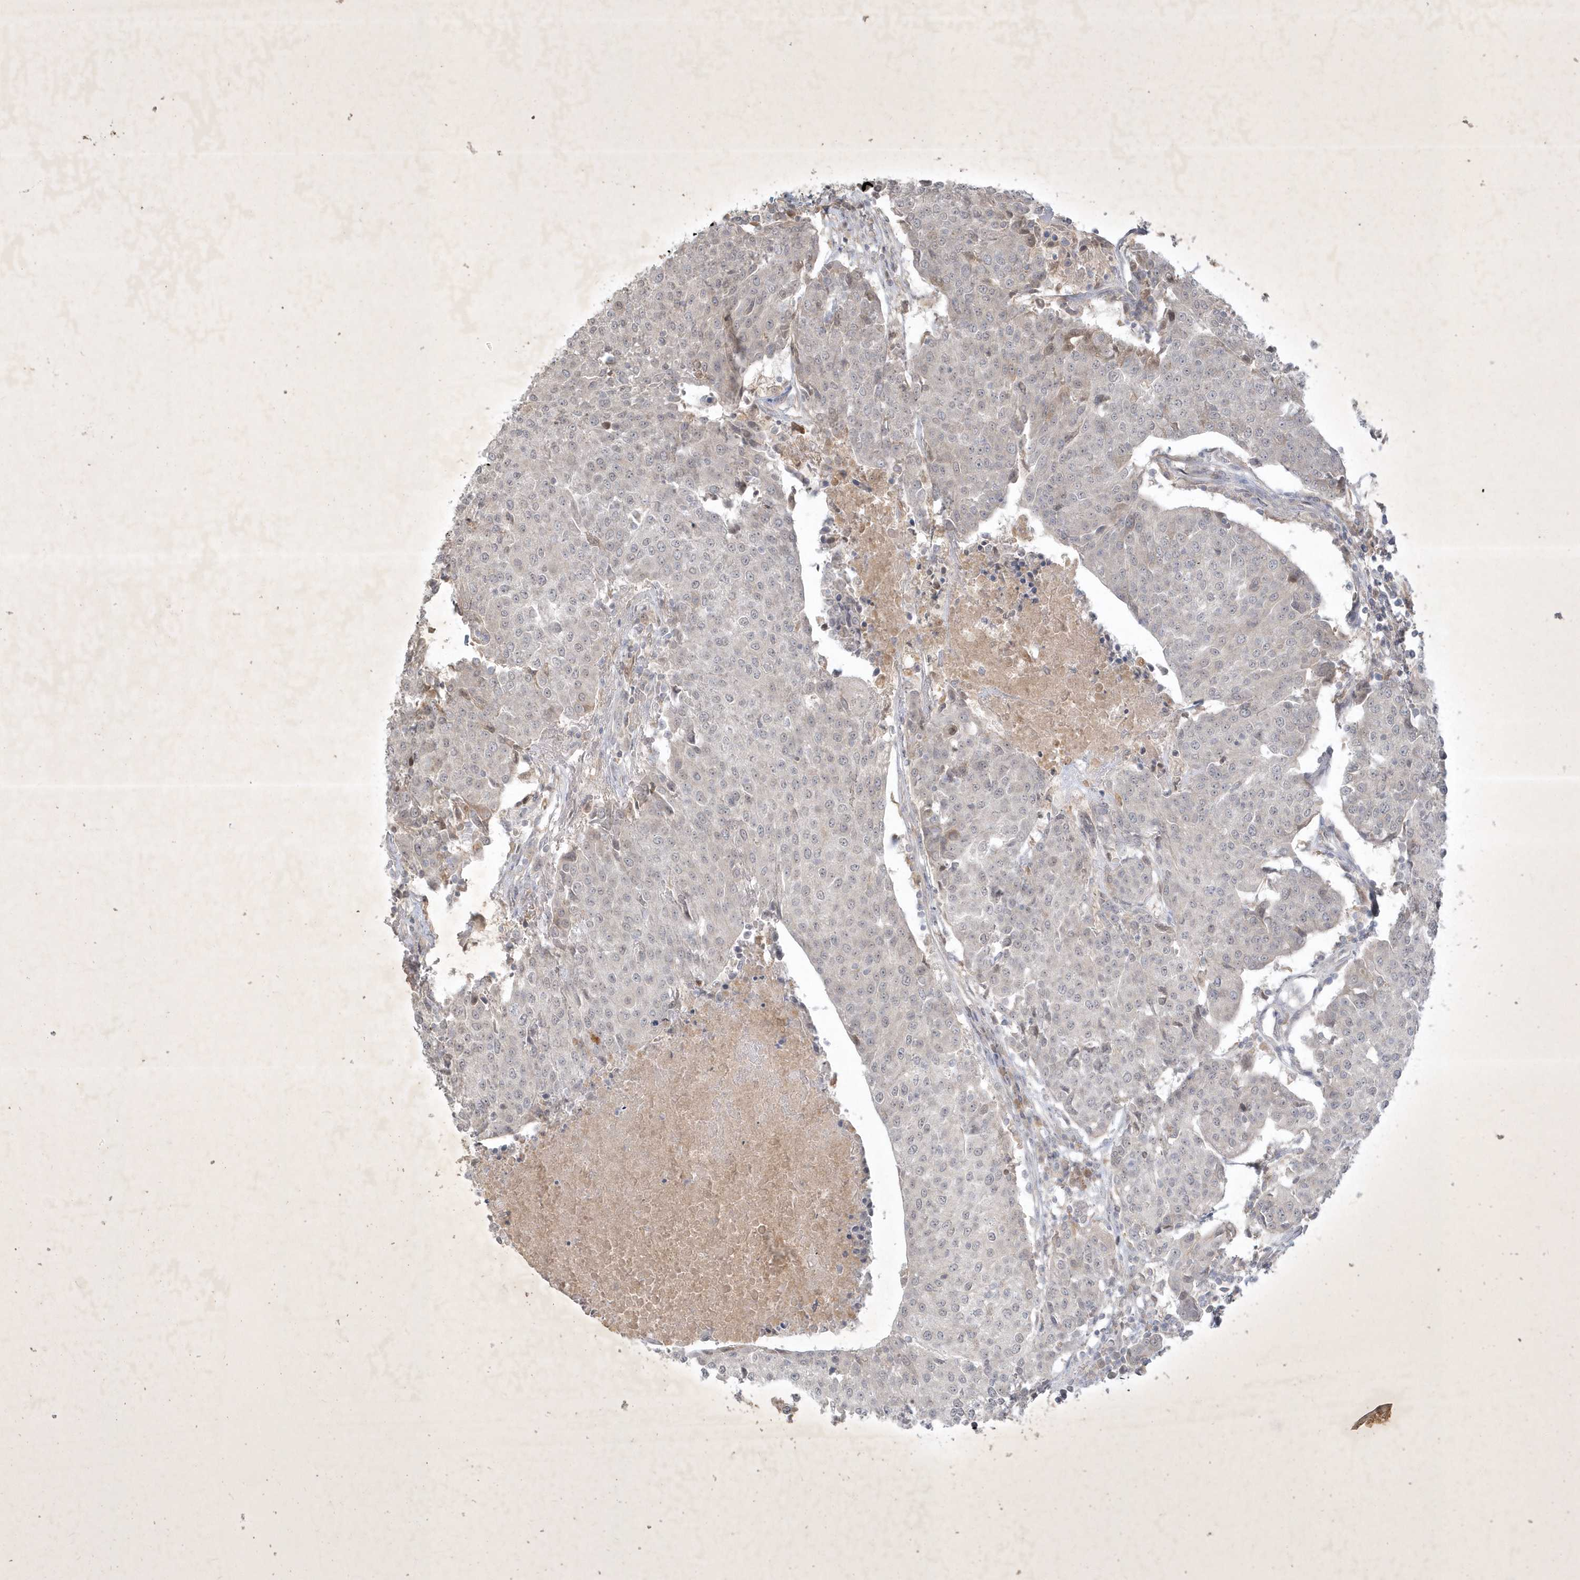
{"staining": {"intensity": "negative", "quantity": "none", "location": "none"}, "tissue": "urothelial cancer", "cell_type": "Tumor cells", "image_type": "cancer", "snomed": [{"axis": "morphology", "description": "Urothelial carcinoma, High grade"}, {"axis": "topography", "description": "Urinary bladder"}], "caption": "Photomicrograph shows no protein expression in tumor cells of urothelial cancer tissue.", "gene": "BOD1", "patient": {"sex": "female", "age": 85}}